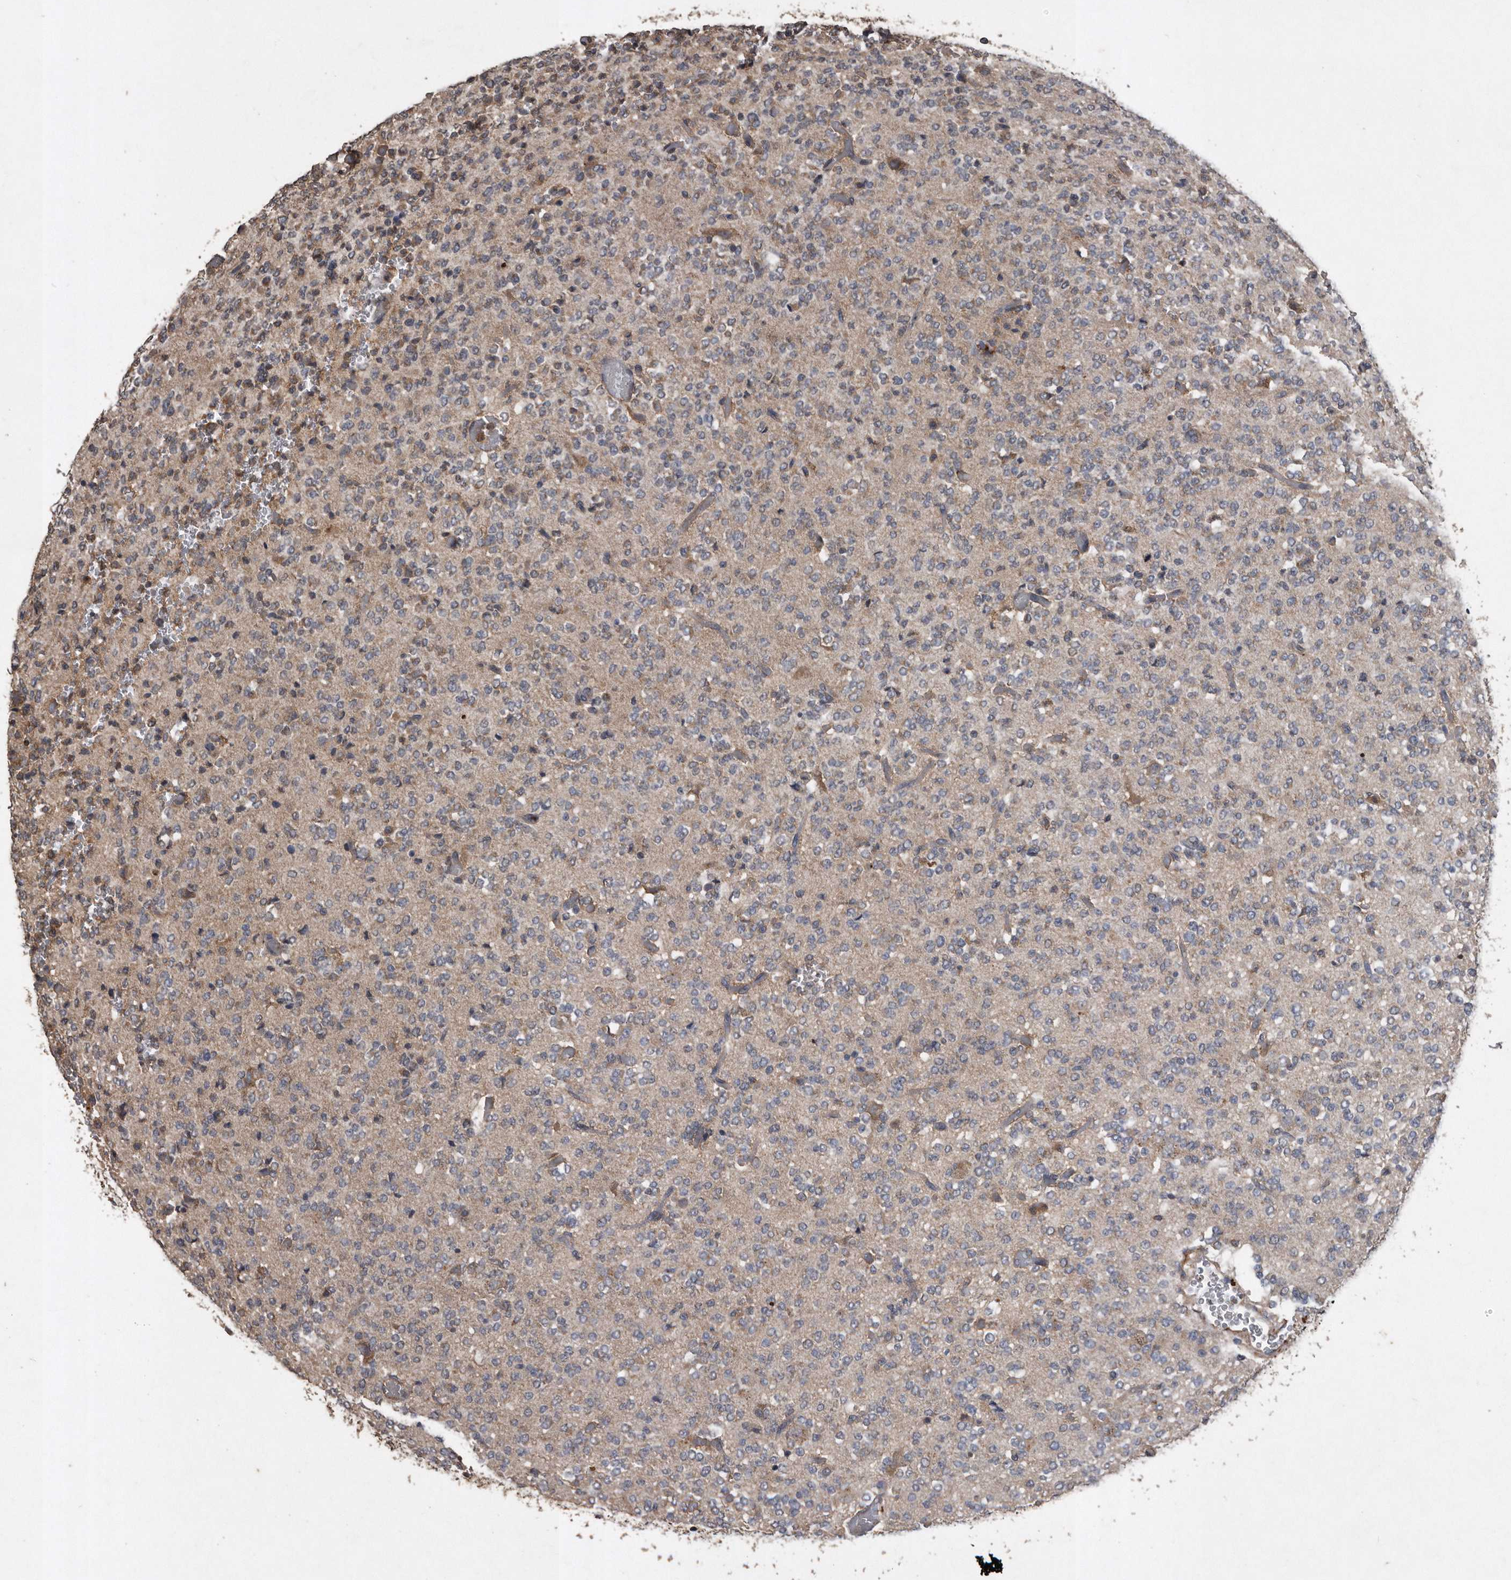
{"staining": {"intensity": "weak", "quantity": "25%-75%", "location": "cytoplasmic/membranous"}, "tissue": "glioma", "cell_type": "Tumor cells", "image_type": "cancer", "snomed": [{"axis": "morphology", "description": "Glioma, malignant, Low grade"}, {"axis": "topography", "description": "Brain"}], "caption": "This micrograph shows glioma stained with IHC to label a protein in brown. The cytoplasmic/membranous of tumor cells show weak positivity for the protein. Nuclei are counter-stained blue.", "gene": "NRBP1", "patient": {"sex": "male", "age": 38}}